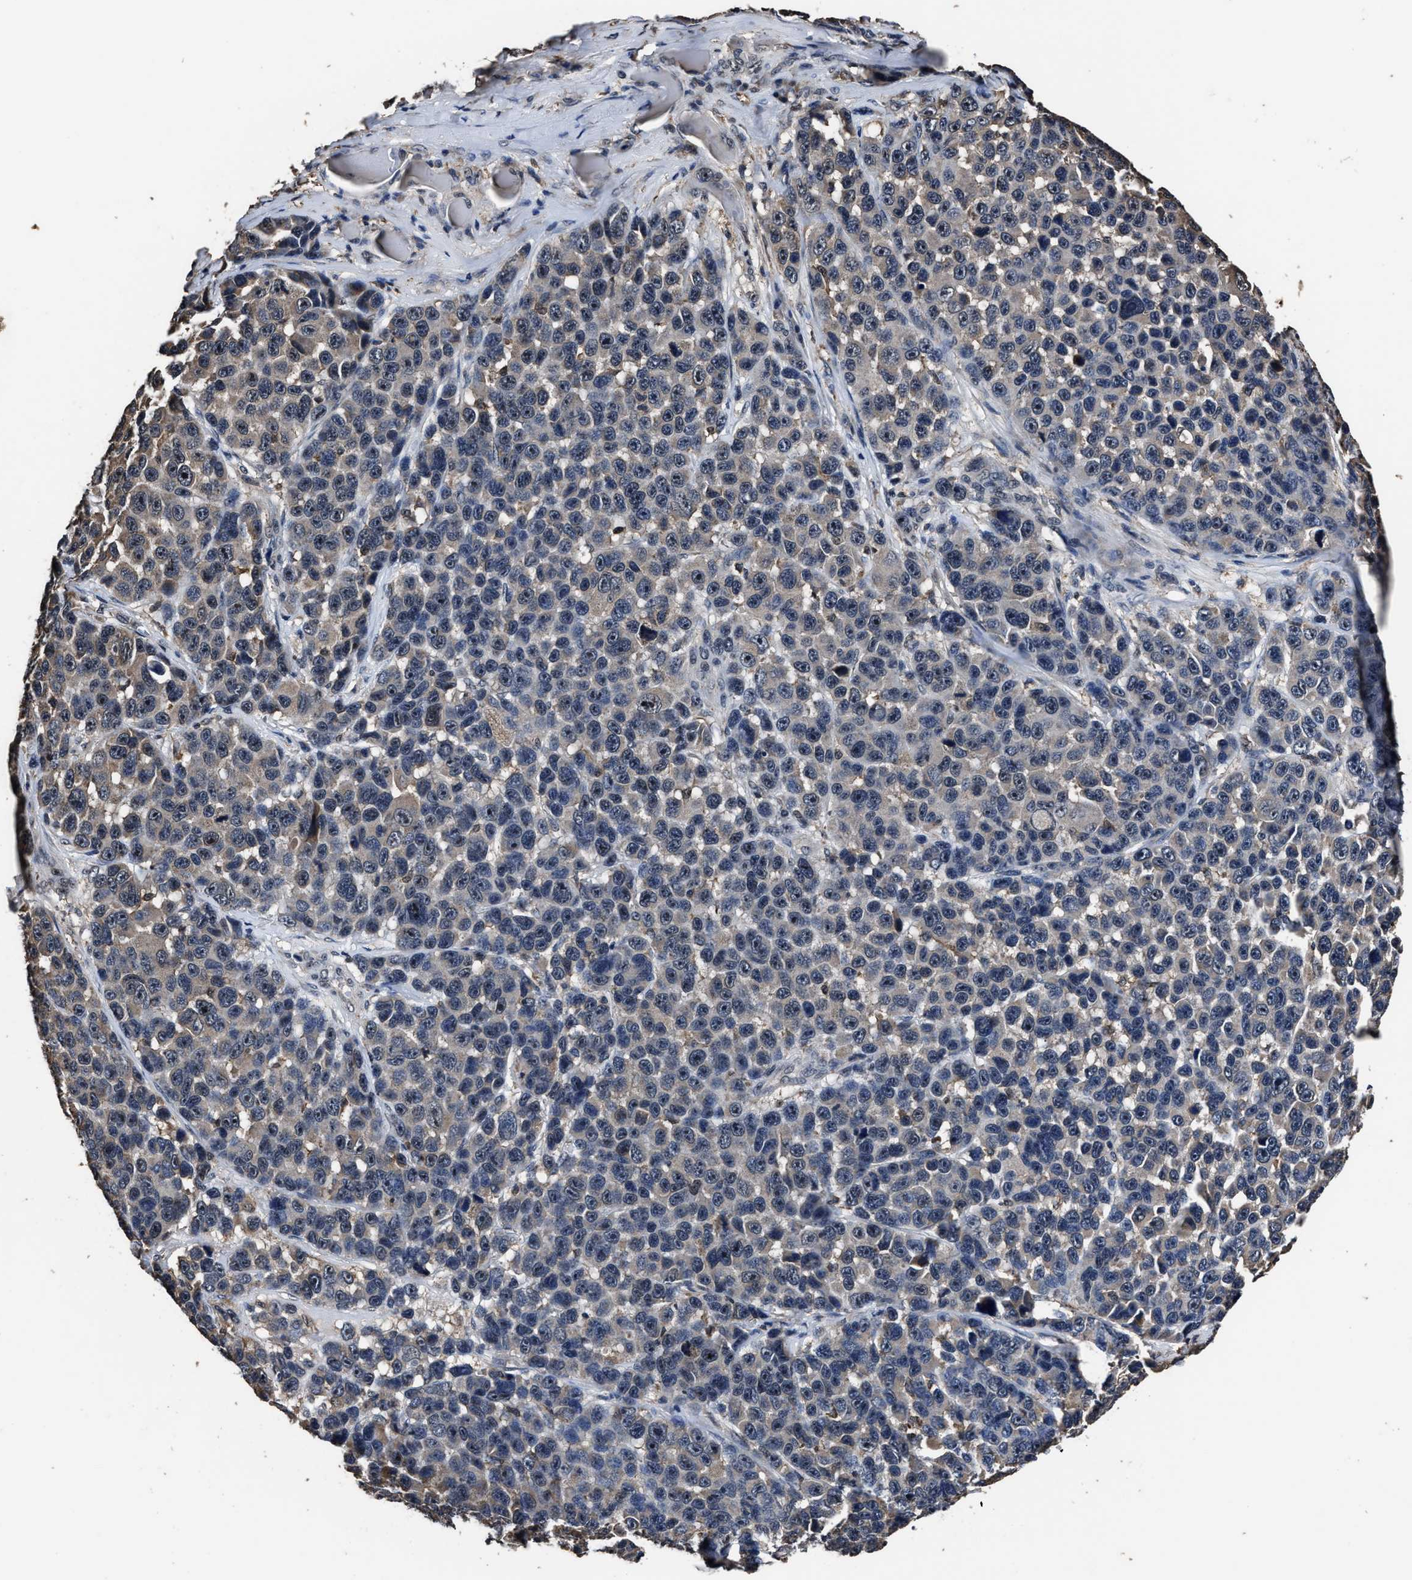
{"staining": {"intensity": "weak", "quantity": "<25%", "location": "nuclear"}, "tissue": "melanoma", "cell_type": "Tumor cells", "image_type": "cancer", "snomed": [{"axis": "morphology", "description": "Malignant melanoma, NOS"}, {"axis": "topography", "description": "Skin"}], "caption": "Immunohistochemical staining of malignant melanoma displays no significant staining in tumor cells.", "gene": "RSBN1L", "patient": {"sex": "male", "age": 53}}